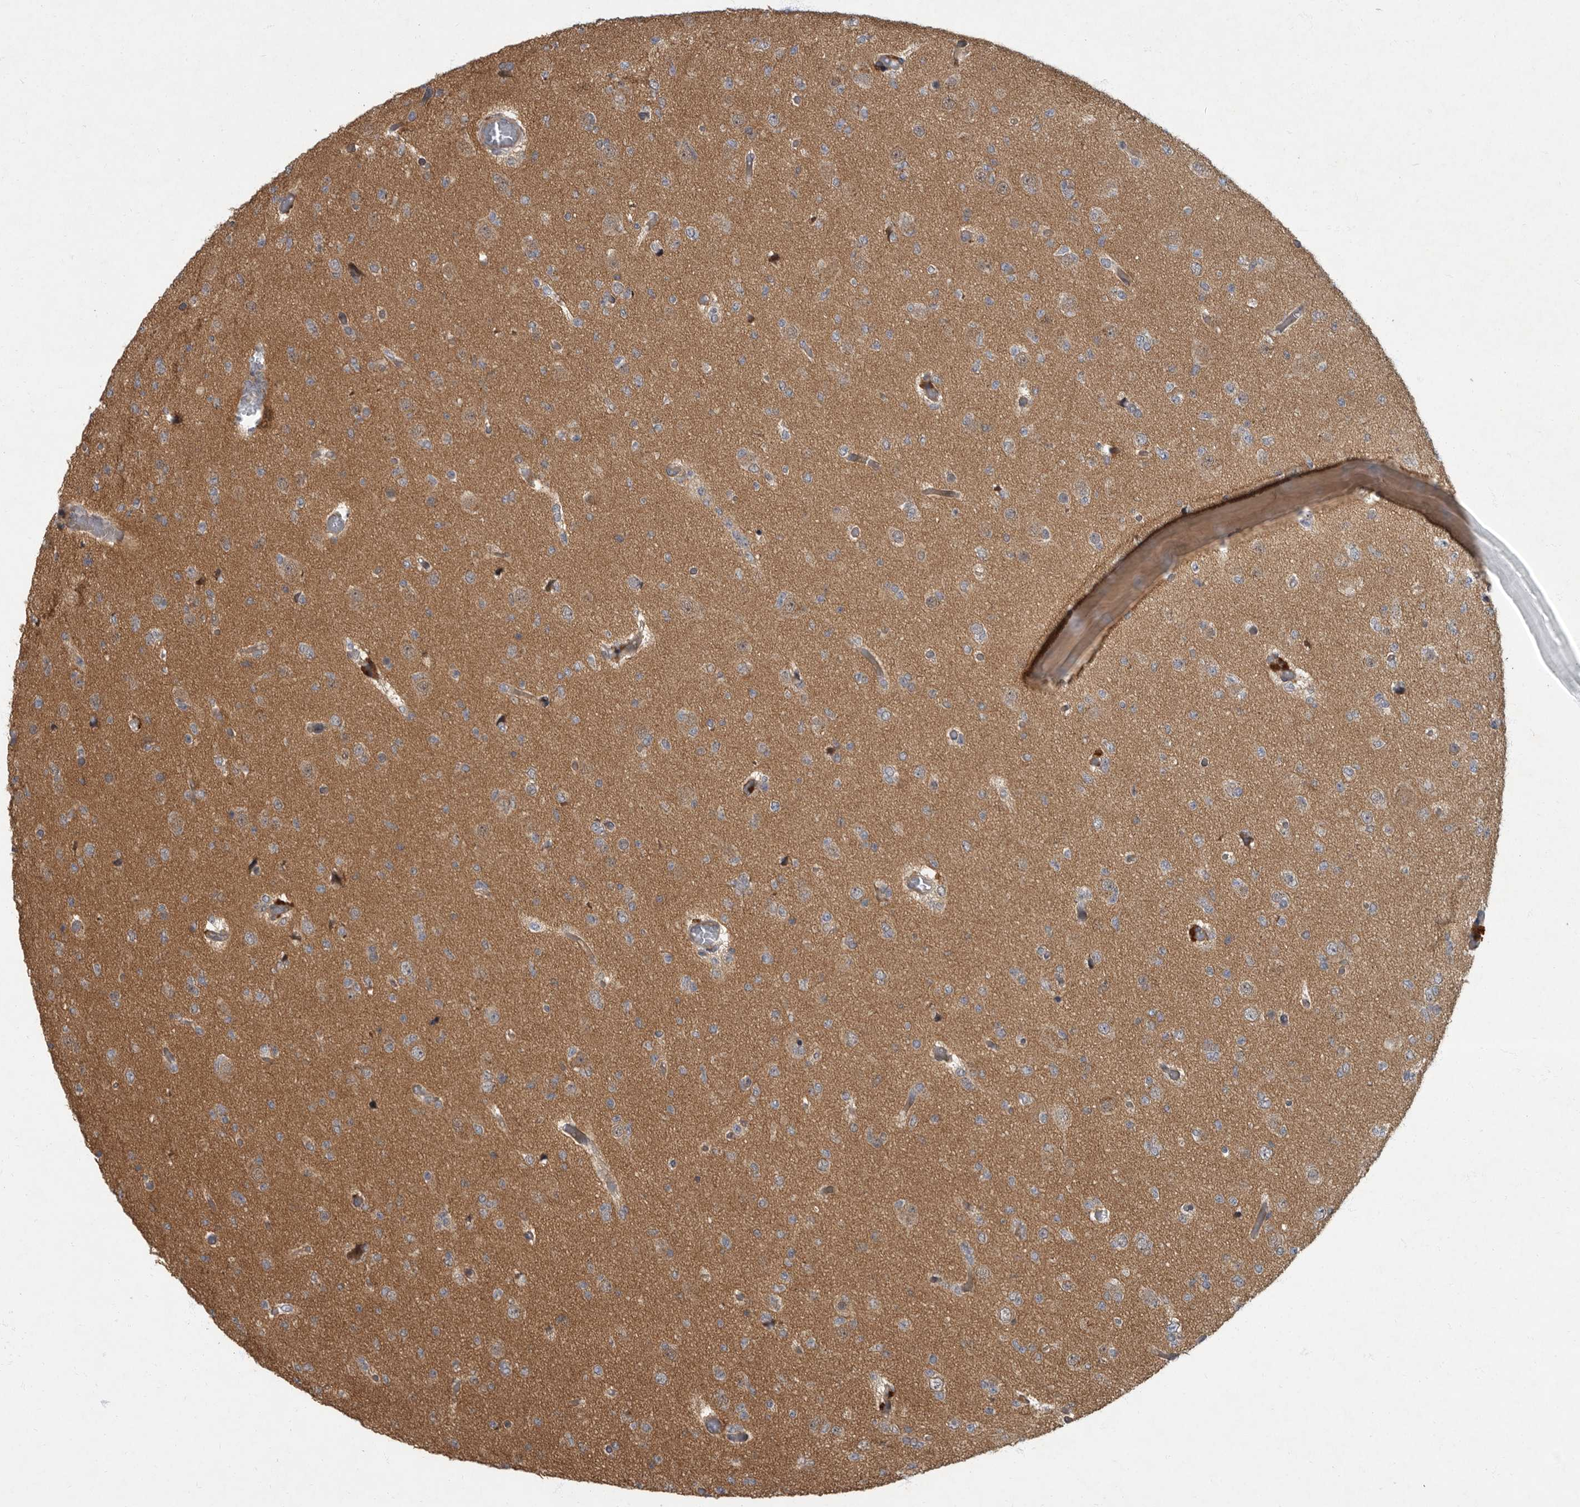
{"staining": {"intensity": "moderate", "quantity": ">75%", "location": "cytoplasmic/membranous"}, "tissue": "glioma", "cell_type": "Tumor cells", "image_type": "cancer", "snomed": [{"axis": "morphology", "description": "Glioma, malignant, Low grade"}, {"axis": "topography", "description": "Brain"}], "caption": "Immunohistochemical staining of human malignant glioma (low-grade) demonstrates medium levels of moderate cytoplasmic/membranous protein expression in approximately >75% of tumor cells.", "gene": "IQCK", "patient": {"sex": "female", "age": 22}}